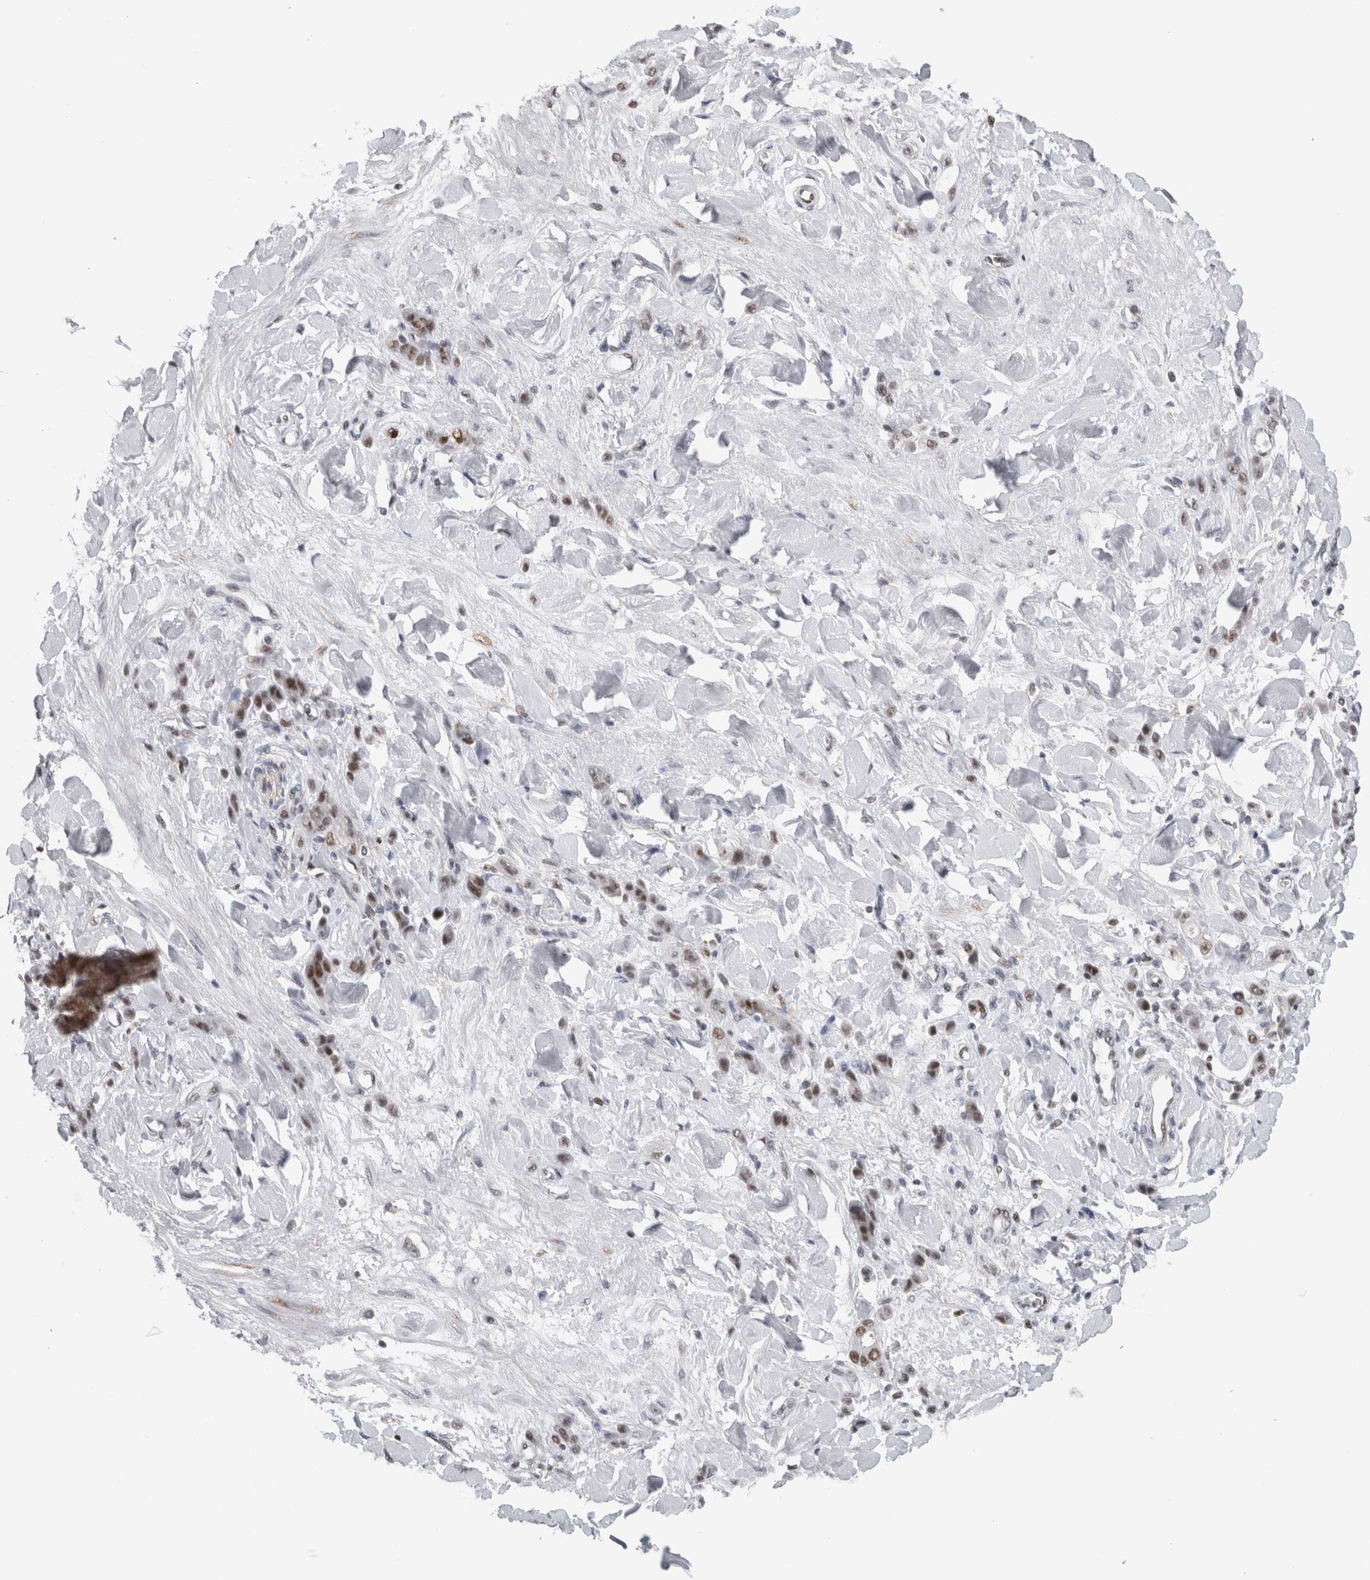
{"staining": {"intensity": "moderate", "quantity": "<25%", "location": "nuclear"}, "tissue": "stomach cancer", "cell_type": "Tumor cells", "image_type": "cancer", "snomed": [{"axis": "morphology", "description": "Normal tissue, NOS"}, {"axis": "morphology", "description": "Adenocarcinoma, NOS"}, {"axis": "topography", "description": "Stomach"}], "caption": "Brown immunohistochemical staining in adenocarcinoma (stomach) reveals moderate nuclear positivity in approximately <25% of tumor cells.", "gene": "SRARP", "patient": {"sex": "male", "age": 82}}